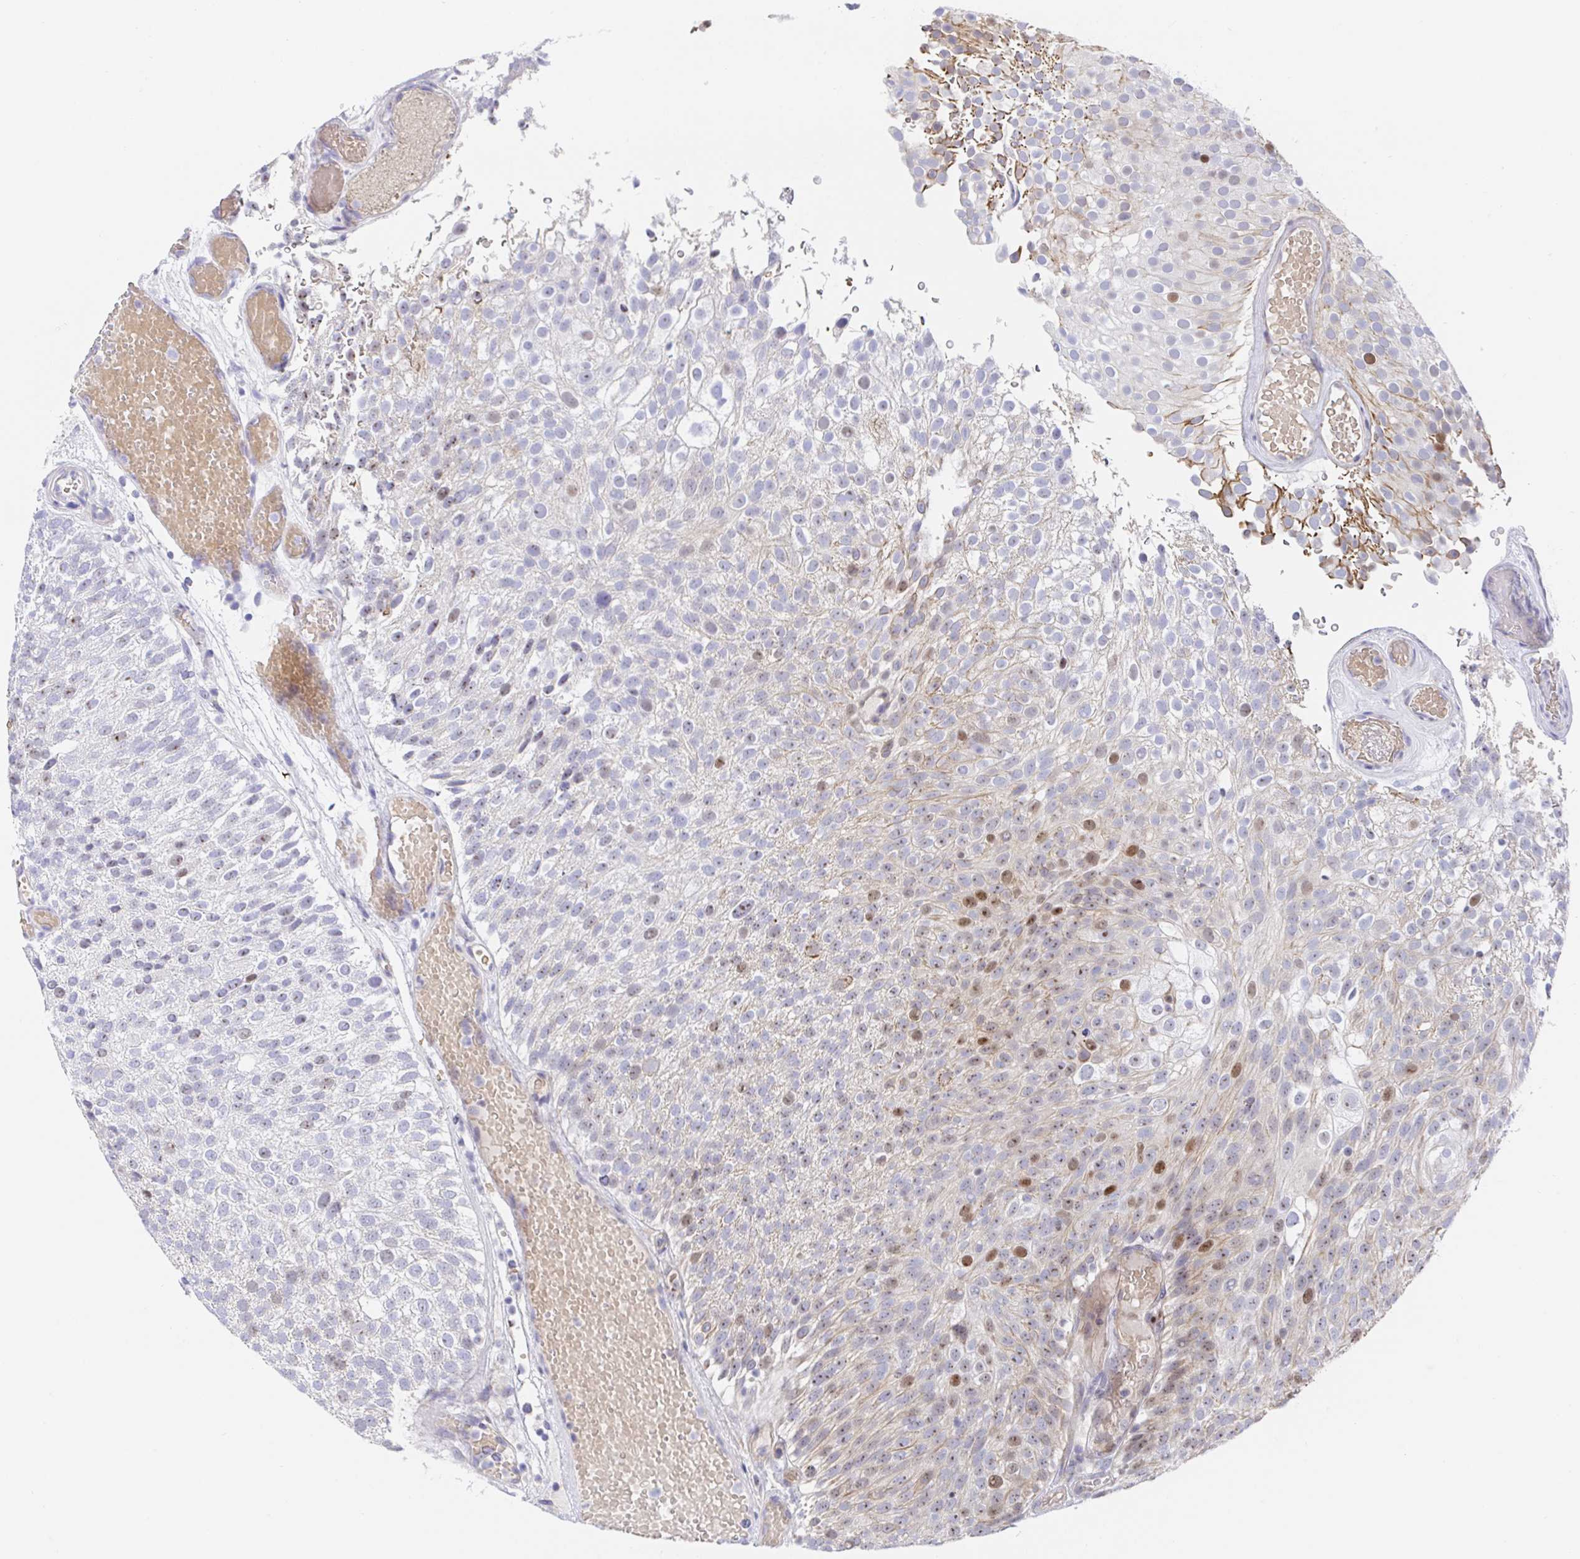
{"staining": {"intensity": "moderate", "quantity": "25%-75%", "location": "cytoplasmic/membranous,nuclear"}, "tissue": "urothelial cancer", "cell_type": "Tumor cells", "image_type": "cancer", "snomed": [{"axis": "morphology", "description": "Urothelial carcinoma, Low grade"}, {"axis": "topography", "description": "Urinary bladder"}], "caption": "This image displays urothelial cancer stained with immunohistochemistry to label a protein in brown. The cytoplasmic/membranous and nuclear of tumor cells show moderate positivity for the protein. Nuclei are counter-stained blue.", "gene": "TIMELESS", "patient": {"sex": "male", "age": 78}}